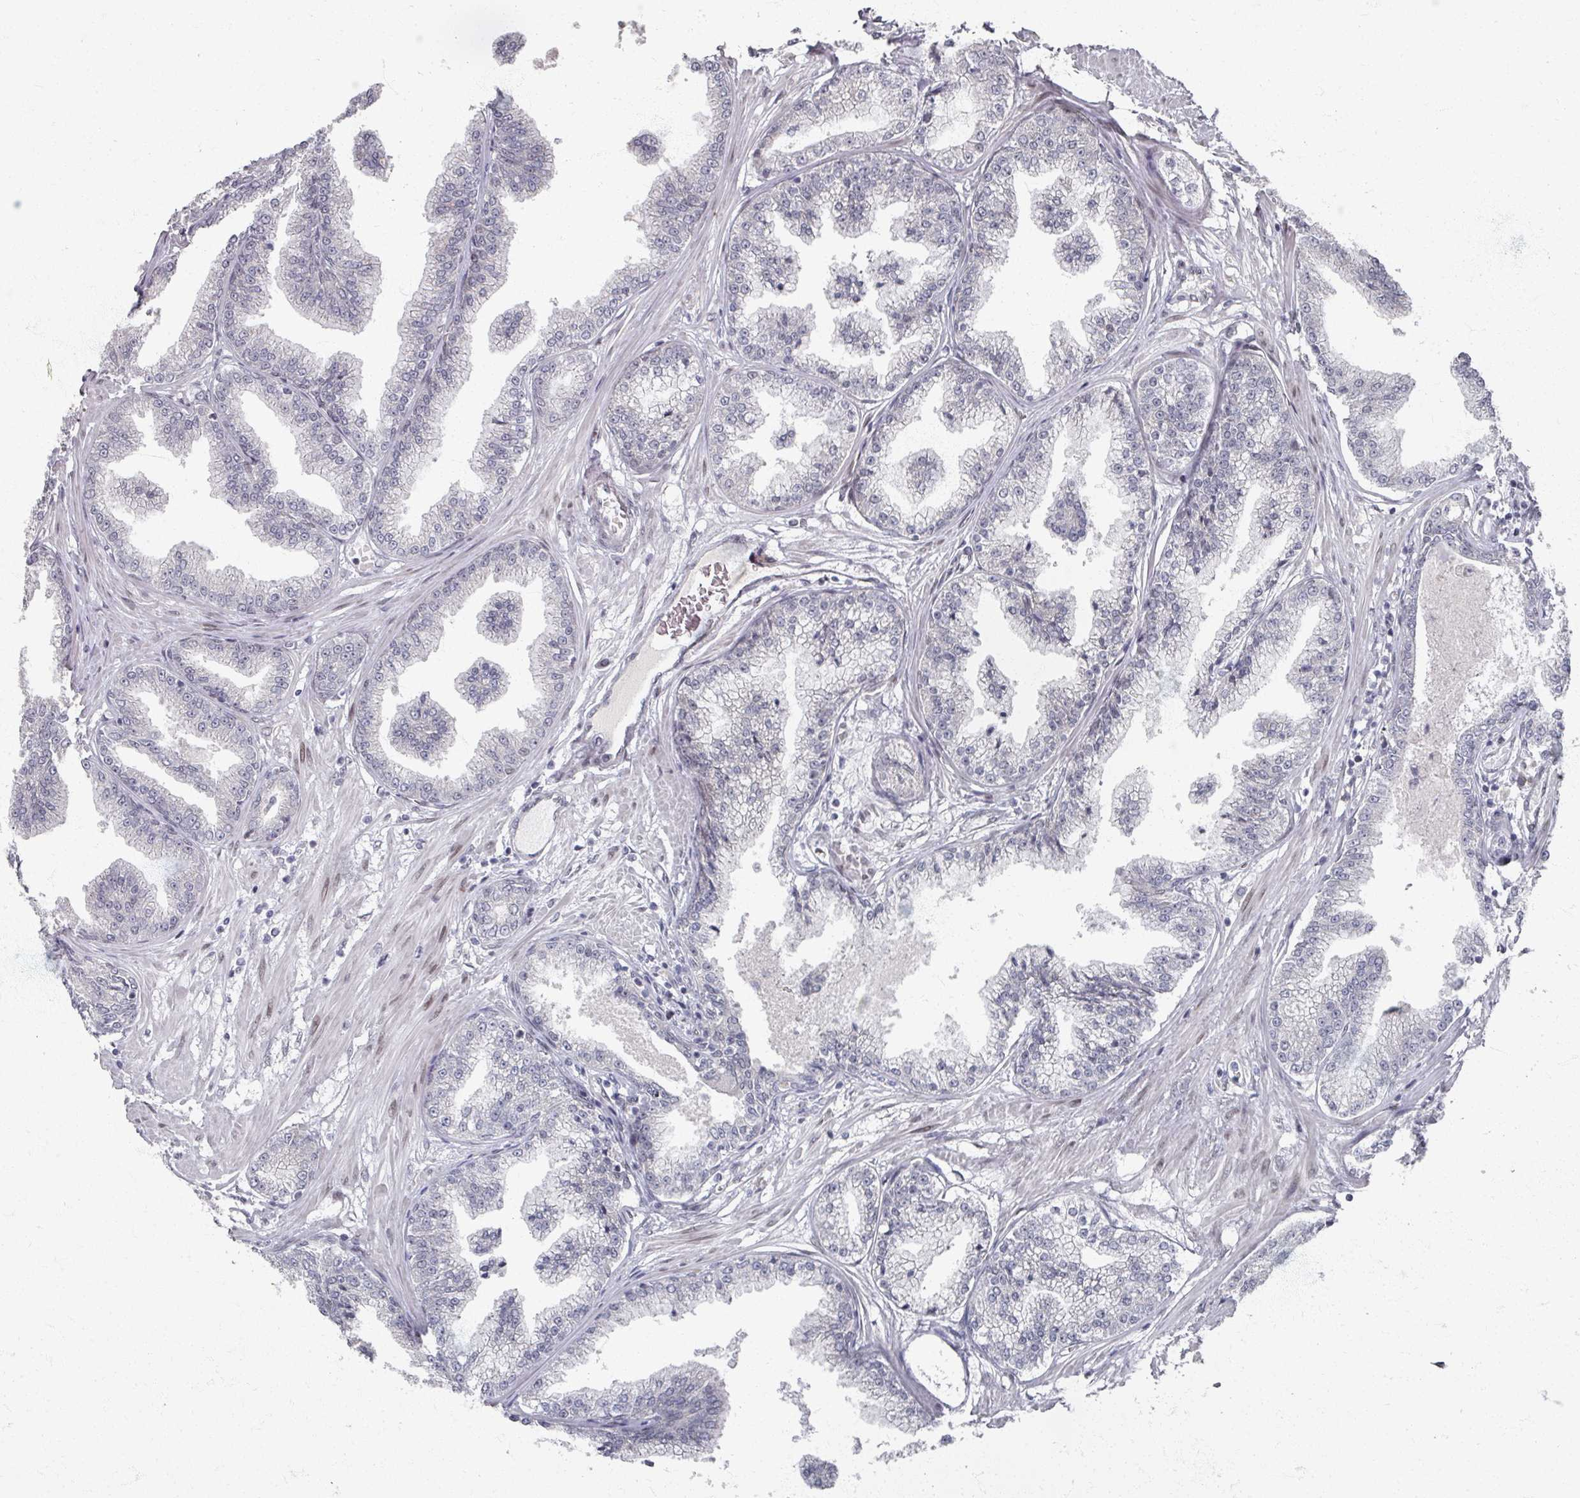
{"staining": {"intensity": "negative", "quantity": "none", "location": "none"}, "tissue": "prostate cancer", "cell_type": "Tumor cells", "image_type": "cancer", "snomed": [{"axis": "morphology", "description": "Adenocarcinoma, Low grade"}, {"axis": "topography", "description": "Prostate"}], "caption": "IHC image of human low-grade adenocarcinoma (prostate) stained for a protein (brown), which demonstrates no positivity in tumor cells.", "gene": "PSKH1", "patient": {"sex": "male", "age": 63}}